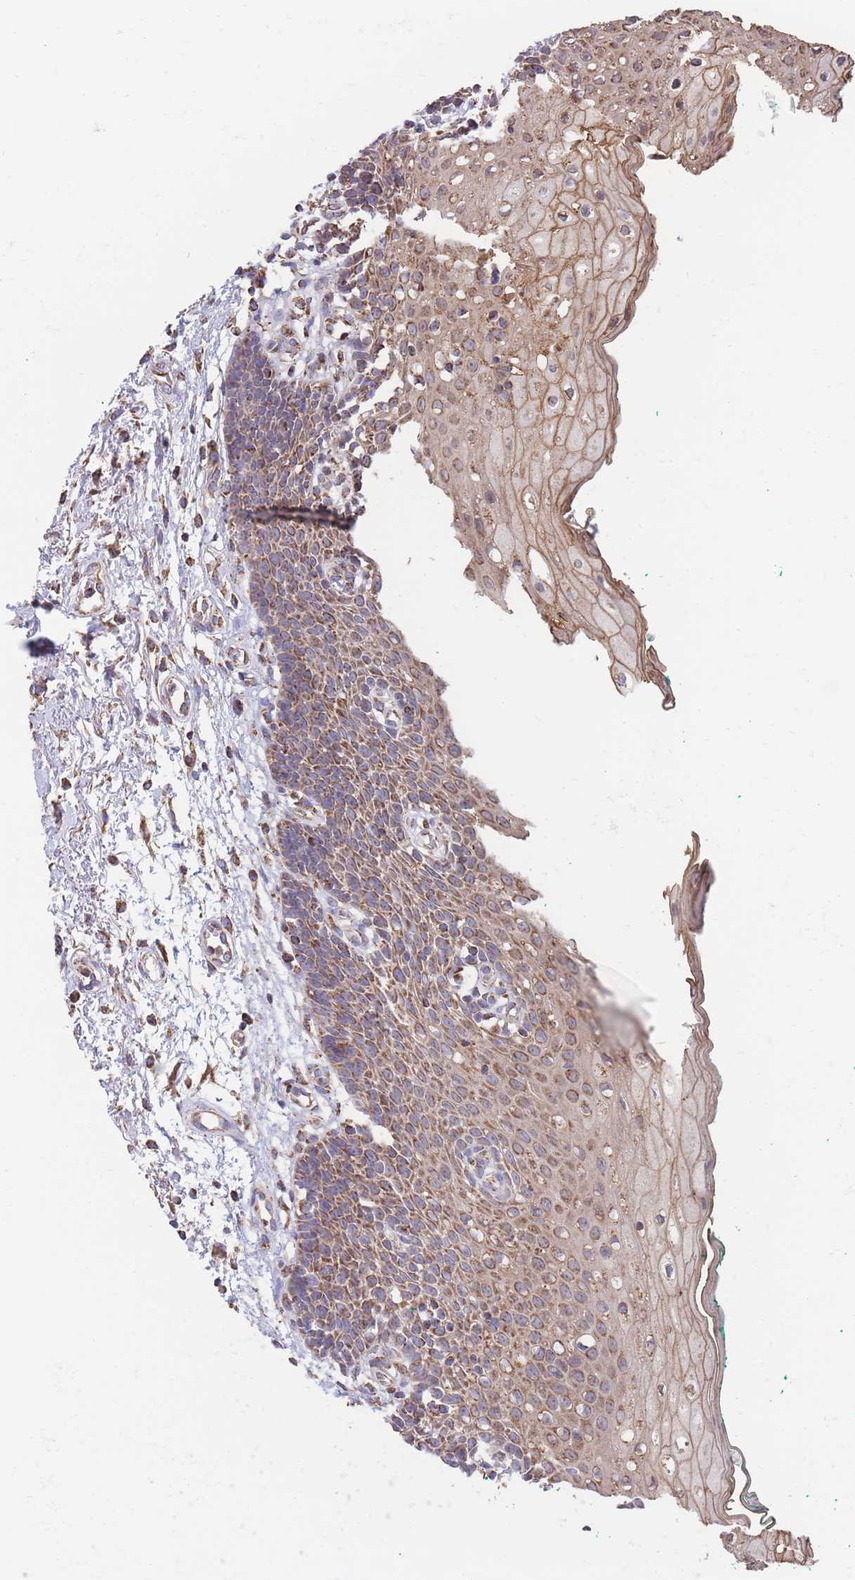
{"staining": {"intensity": "moderate", "quantity": ">75%", "location": "cytoplasmic/membranous"}, "tissue": "oral mucosa", "cell_type": "Squamous epithelial cells", "image_type": "normal", "snomed": [{"axis": "morphology", "description": "Normal tissue, NOS"}, {"axis": "morphology", "description": "Squamous cell carcinoma, NOS"}, {"axis": "topography", "description": "Oral tissue"}, {"axis": "topography", "description": "Tounge, NOS"}, {"axis": "topography", "description": "Head-Neck"}], "caption": "Protein staining displays moderate cytoplasmic/membranous staining in approximately >75% of squamous epithelial cells in unremarkable oral mucosa.", "gene": "FKBP8", "patient": {"sex": "male", "age": 79}}